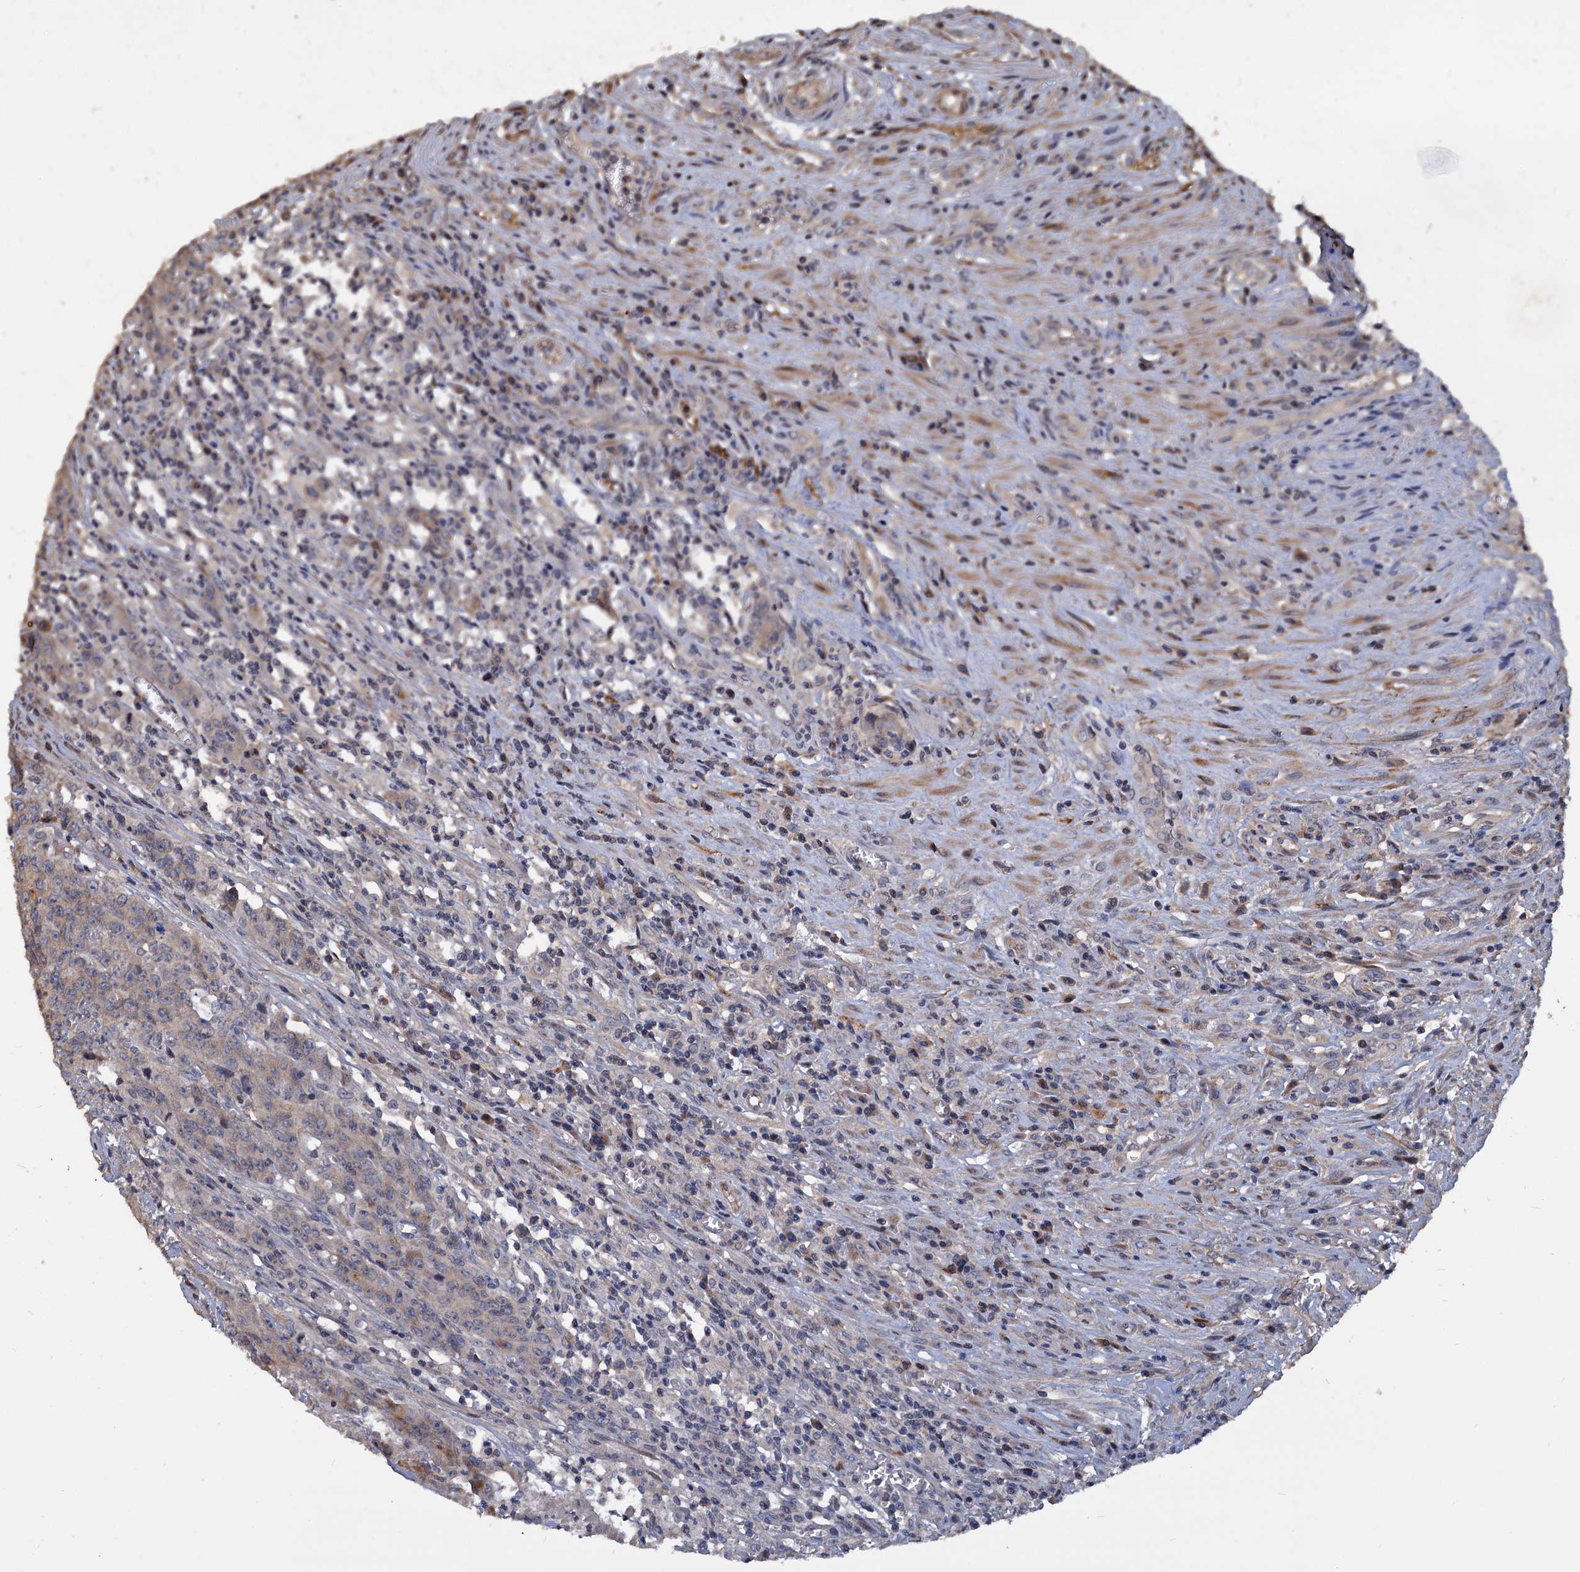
{"staining": {"intensity": "negative", "quantity": "none", "location": "none"}, "tissue": "colorectal cancer", "cell_type": "Tumor cells", "image_type": "cancer", "snomed": [{"axis": "morphology", "description": "Adenocarcinoma, NOS"}, {"axis": "topography", "description": "Colon"}], "caption": "The IHC micrograph has no significant staining in tumor cells of colorectal cancer tissue.", "gene": "DEPDC4", "patient": {"sex": "male", "age": 62}}